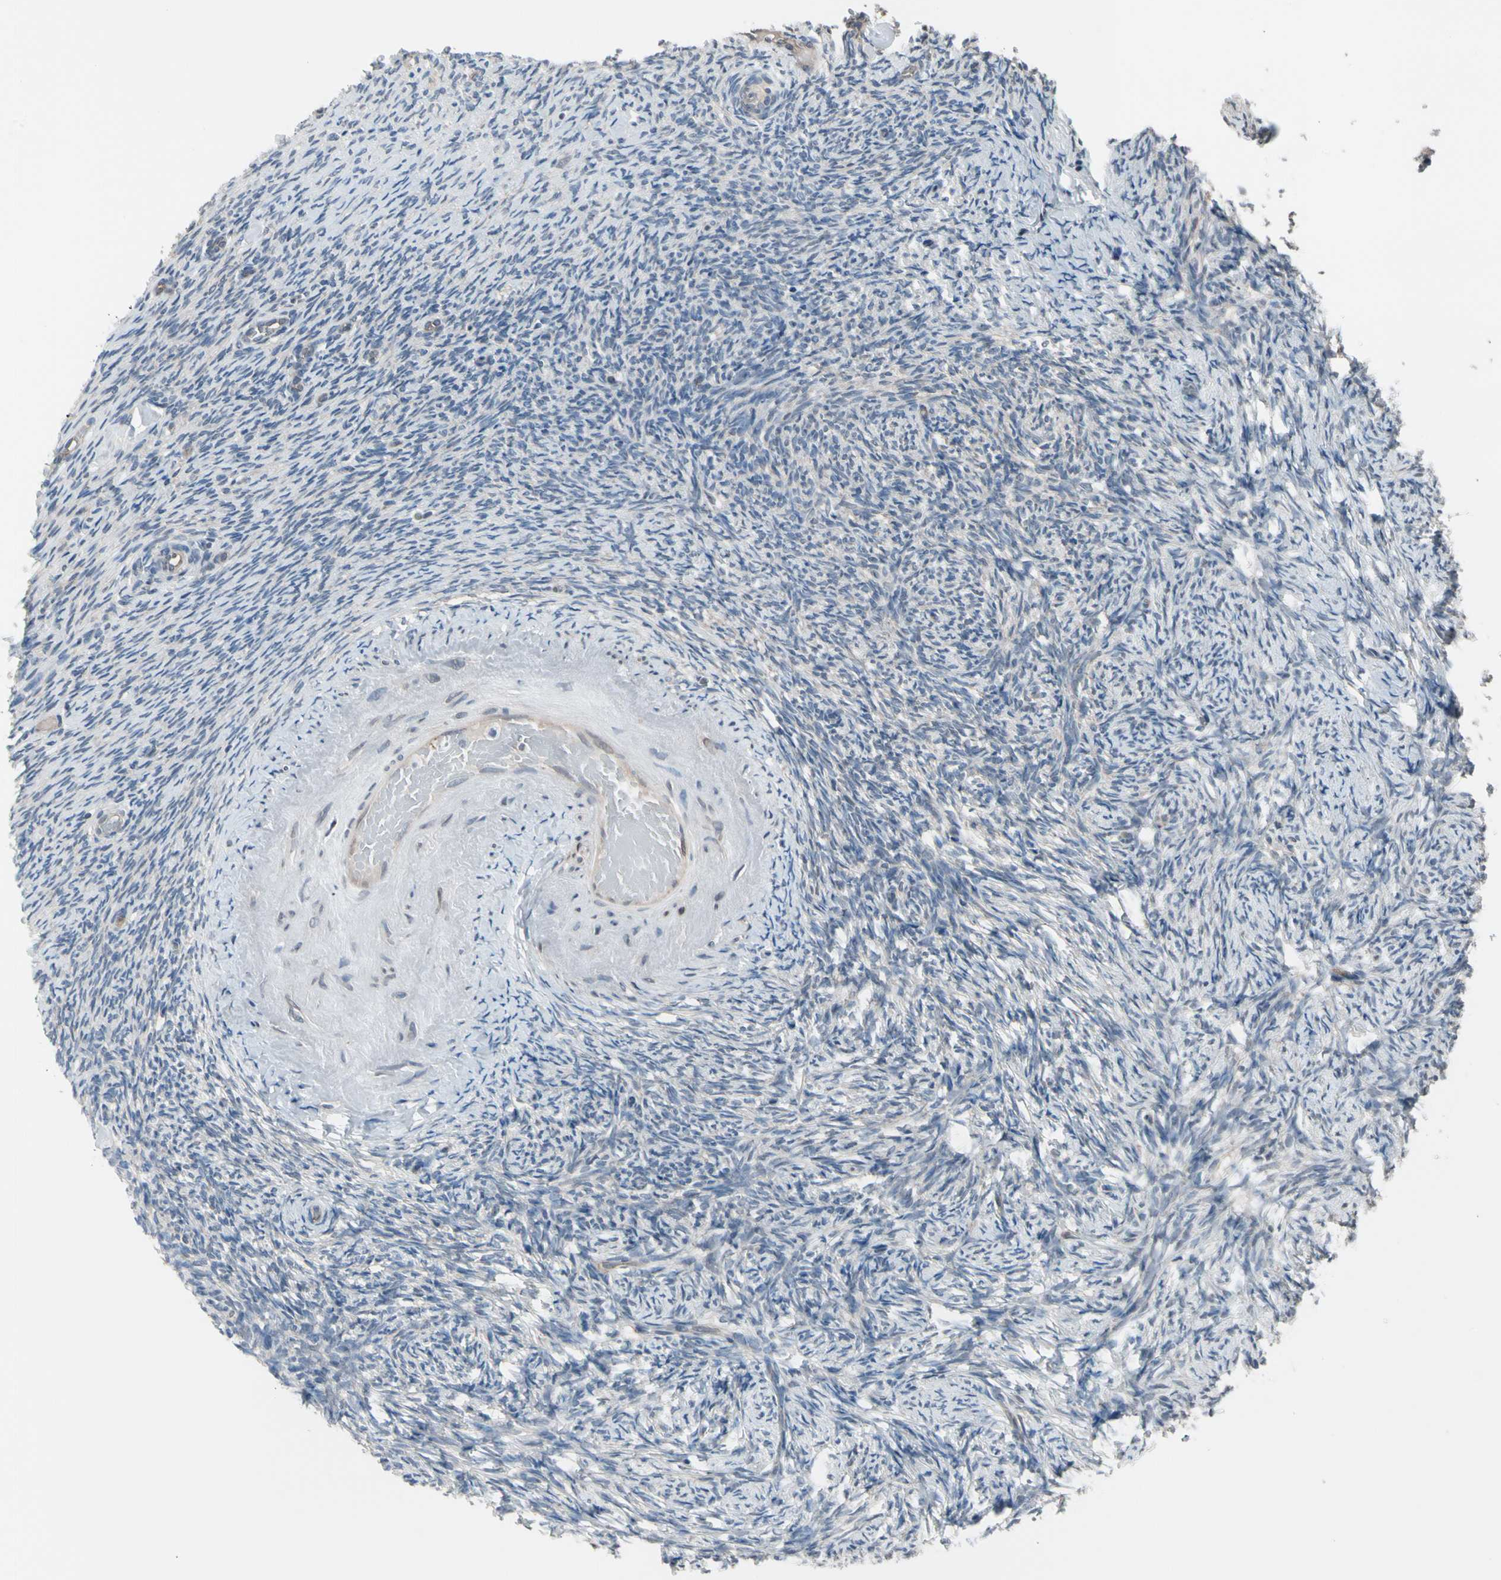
{"staining": {"intensity": "moderate", "quantity": ">75%", "location": "cytoplasmic/membranous"}, "tissue": "ovary", "cell_type": "Follicle cells", "image_type": "normal", "snomed": [{"axis": "morphology", "description": "Normal tissue, NOS"}, {"axis": "topography", "description": "Ovary"}], "caption": "This is an image of immunohistochemistry staining of benign ovary, which shows moderate staining in the cytoplasmic/membranous of follicle cells.", "gene": "ENSG00000256646", "patient": {"sex": "female", "age": 60}}